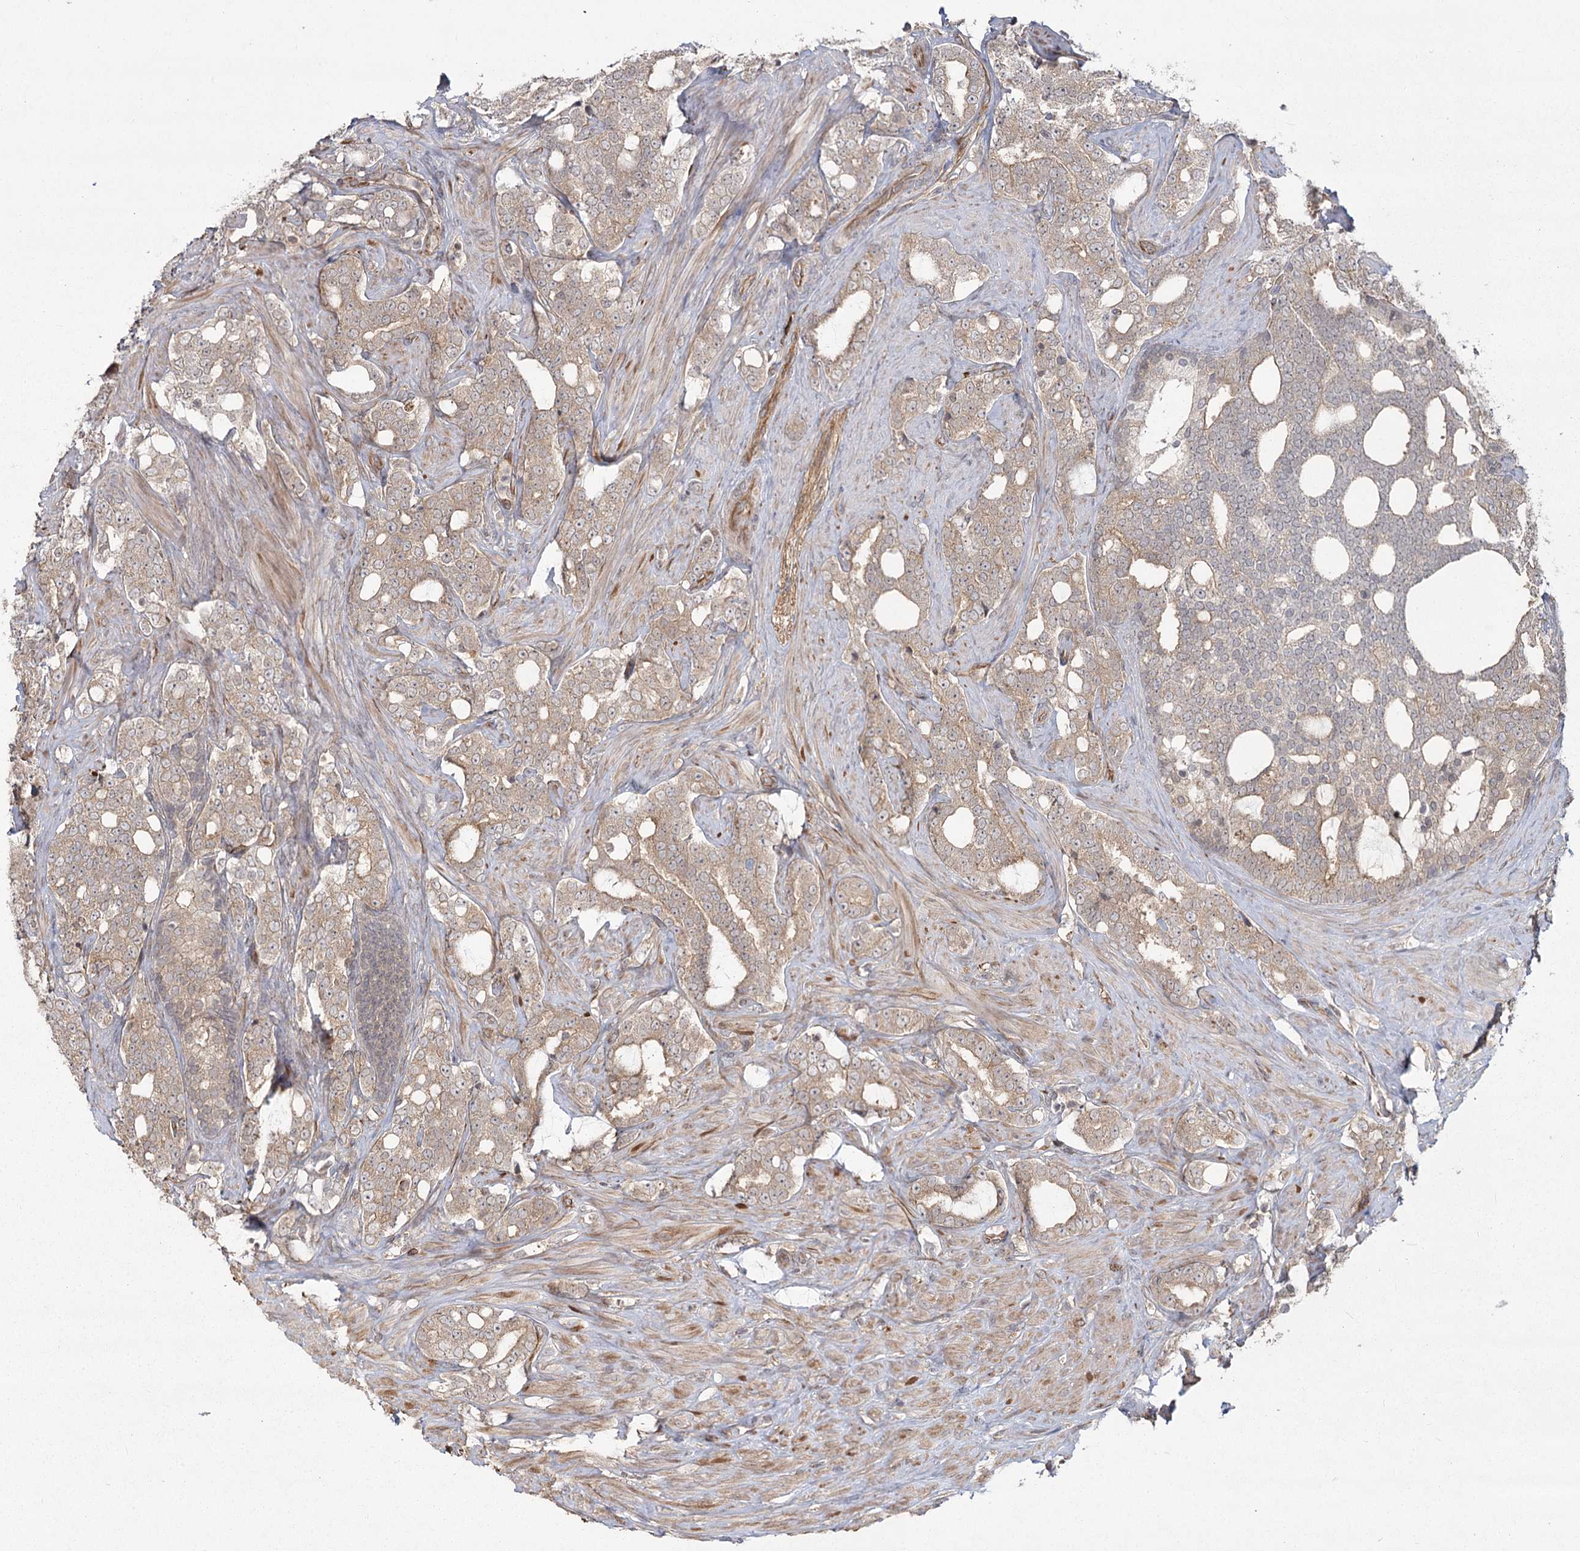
{"staining": {"intensity": "weak", "quantity": ">75%", "location": "cytoplasmic/membranous"}, "tissue": "prostate cancer", "cell_type": "Tumor cells", "image_type": "cancer", "snomed": [{"axis": "morphology", "description": "Adenocarcinoma, High grade"}, {"axis": "topography", "description": "Prostate"}], "caption": "Protein analysis of prostate cancer tissue reveals weak cytoplasmic/membranous expression in about >75% of tumor cells.", "gene": "AP2M1", "patient": {"sex": "male", "age": 64}}